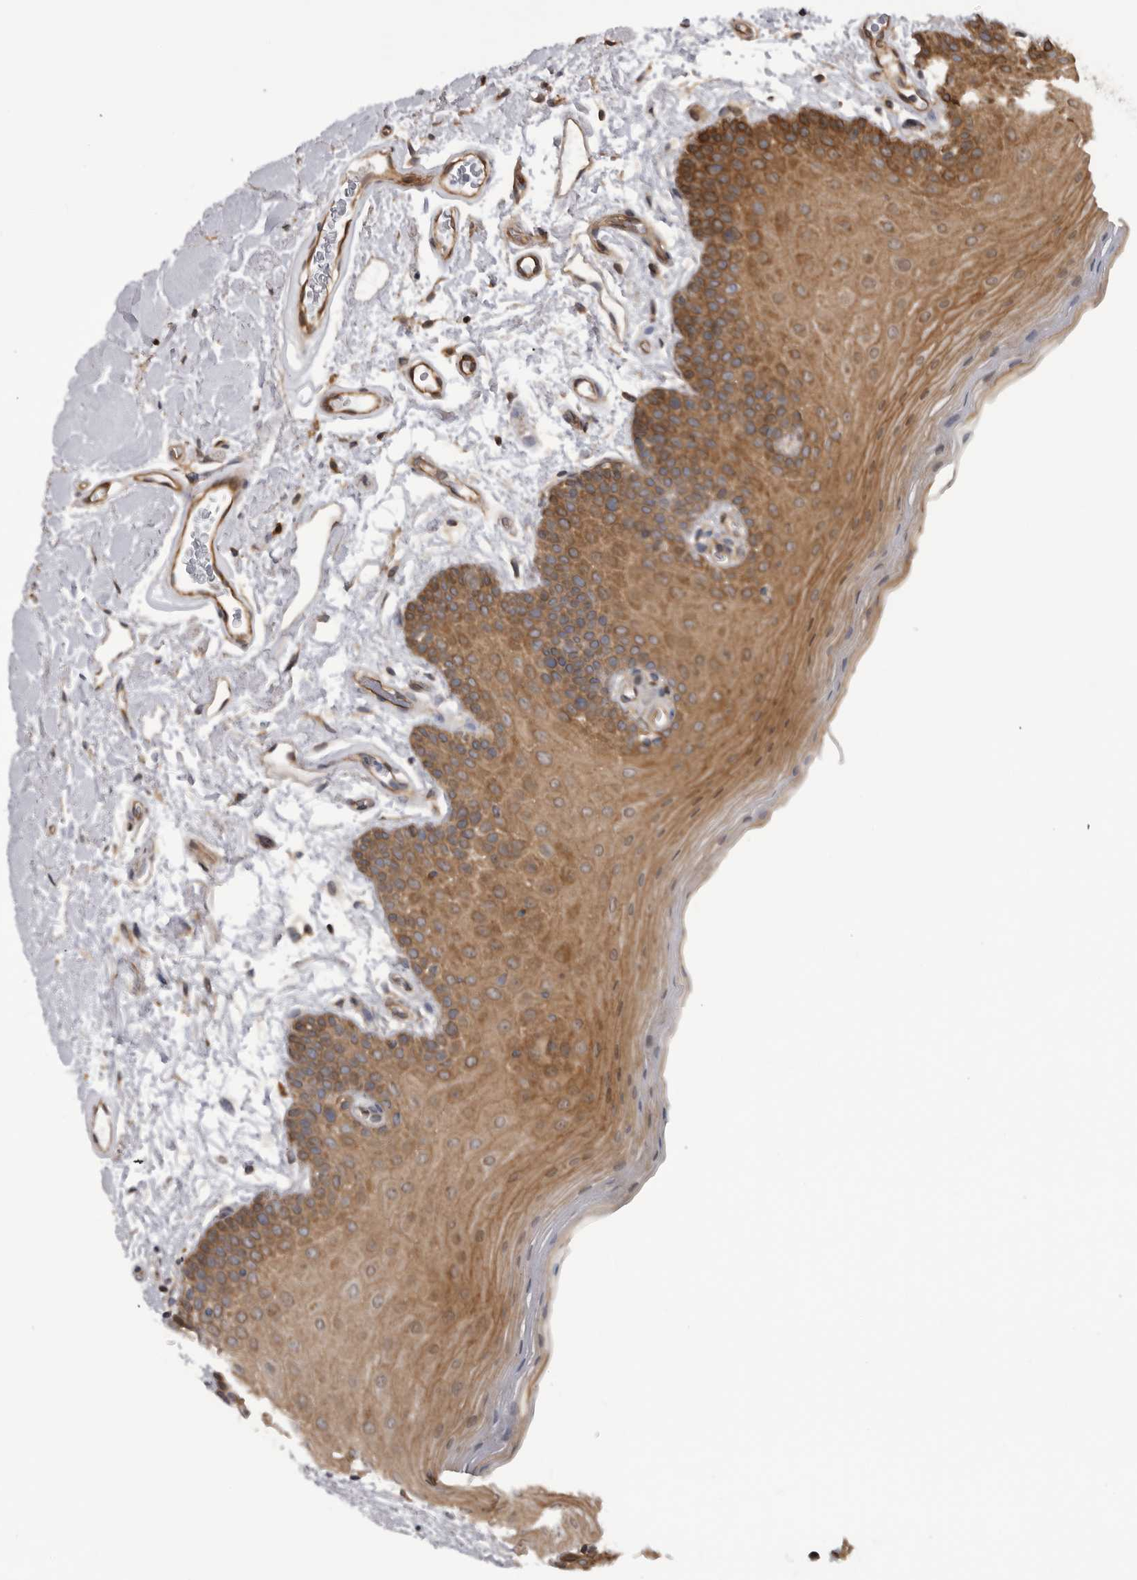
{"staining": {"intensity": "moderate", "quantity": ">75%", "location": "cytoplasmic/membranous"}, "tissue": "oral mucosa", "cell_type": "Squamous epithelial cells", "image_type": "normal", "snomed": [{"axis": "morphology", "description": "Normal tissue, NOS"}, {"axis": "topography", "description": "Oral tissue"}], "caption": "High-magnification brightfield microscopy of benign oral mucosa stained with DAB (3,3'-diaminobenzidine) (brown) and counterstained with hematoxylin (blue). squamous epithelial cells exhibit moderate cytoplasmic/membranous positivity is seen in about>75% of cells.", "gene": "RAB3GAP2", "patient": {"sex": "male", "age": 62}}